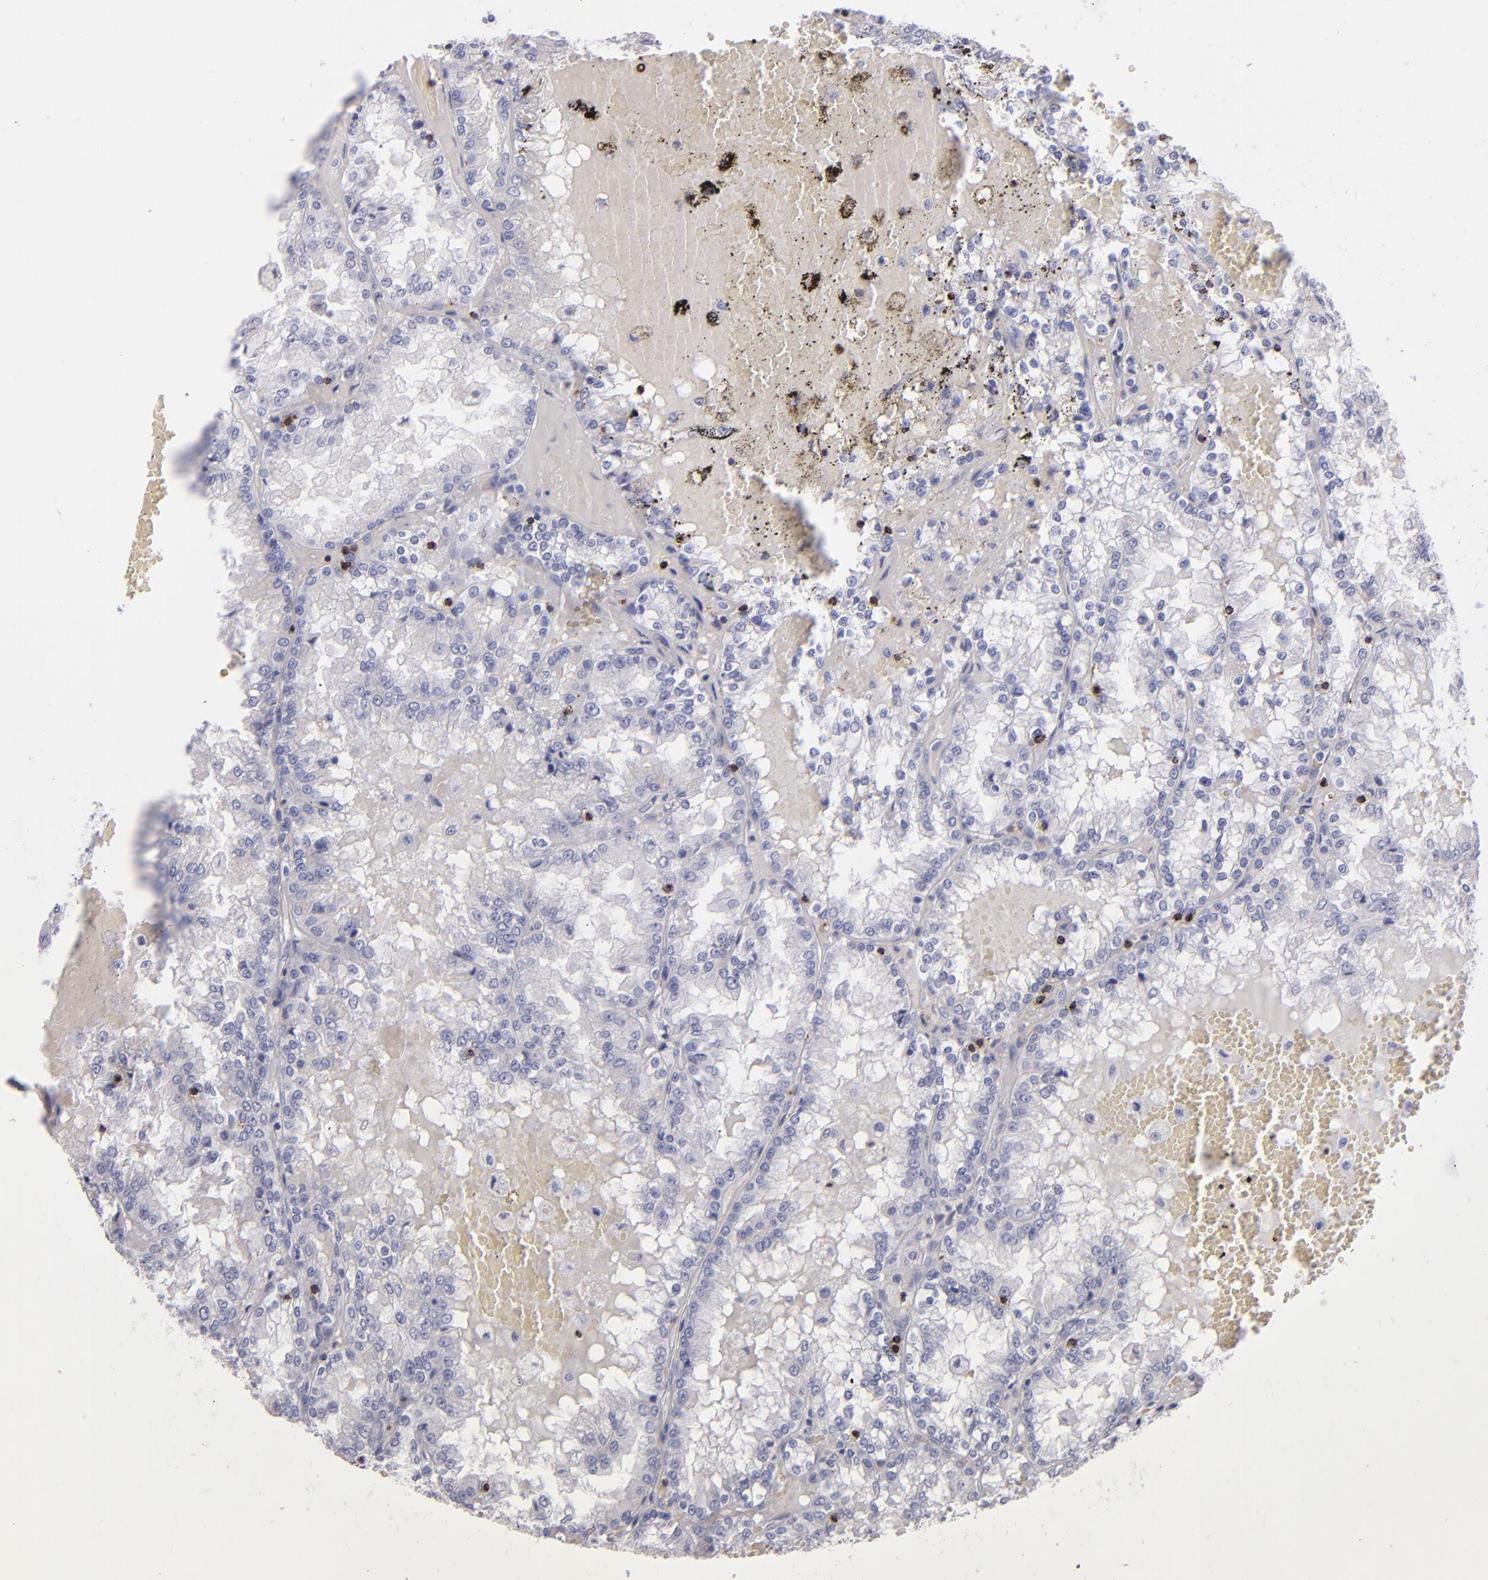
{"staining": {"intensity": "negative", "quantity": "none", "location": "none"}, "tissue": "renal cancer", "cell_type": "Tumor cells", "image_type": "cancer", "snomed": [{"axis": "morphology", "description": "Adenocarcinoma, NOS"}, {"axis": "topography", "description": "Kidney"}], "caption": "Adenocarcinoma (renal) was stained to show a protein in brown. There is no significant expression in tumor cells.", "gene": "CD2", "patient": {"sex": "female", "age": 56}}